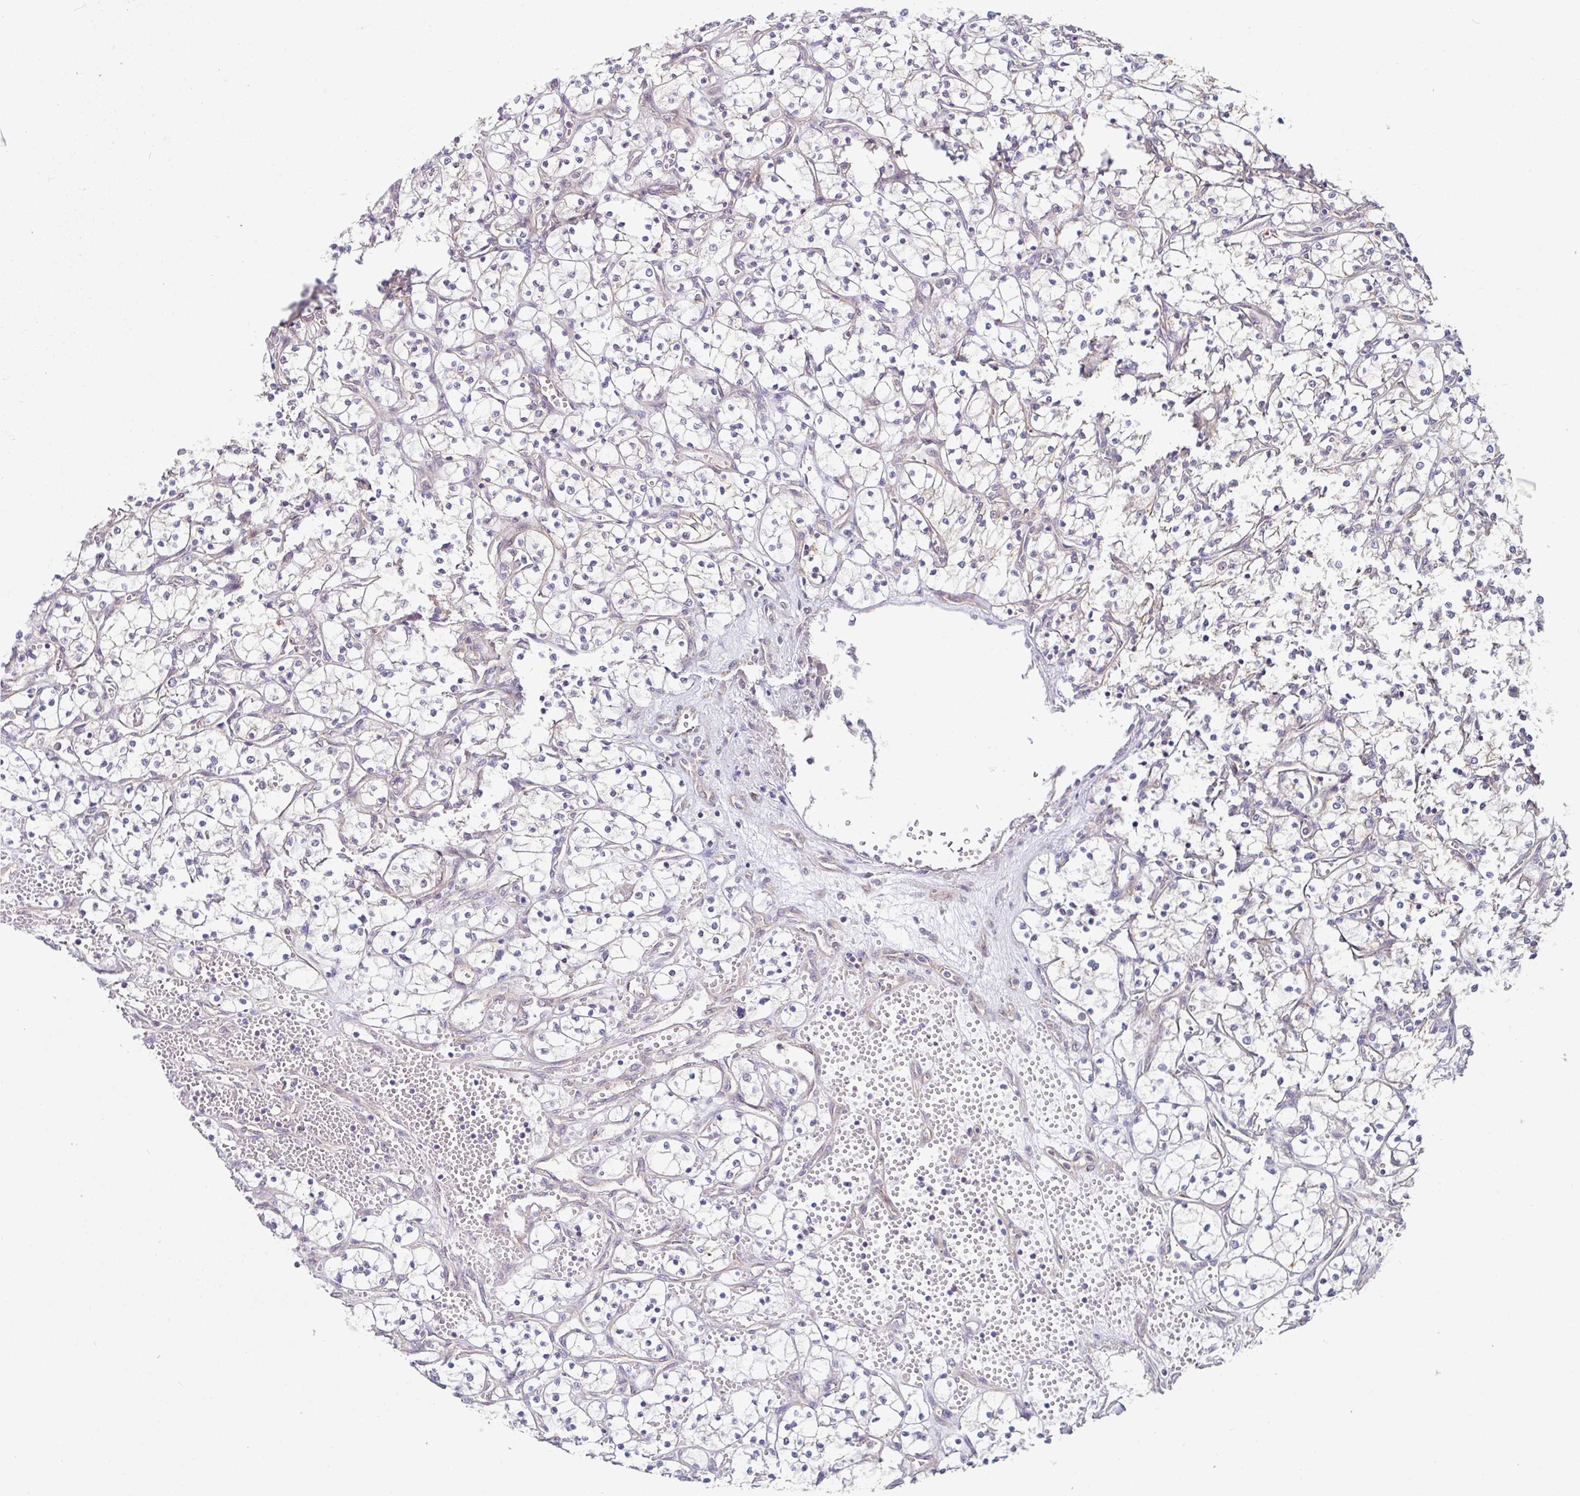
{"staining": {"intensity": "negative", "quantity": "none", "location": "none"}, "tissue": "renal cancer", "cell_type": "Tumor cells", "image_type": "cancer", "snomed": [{"axis": "morphology", "description": "Adenocarcinoma, NOS"}, {"axis": "topography", "description": "Kidney"}], "caption": "IHC micrograph of neoplastic tissue: adenocarcinoma (renal) stained with DAB (3,3'-diaminobenzidine) shows no significant protein positivity in tumor cells.", "gene": "STYXL1", "patient": {"sex": "female", "age": 69}}